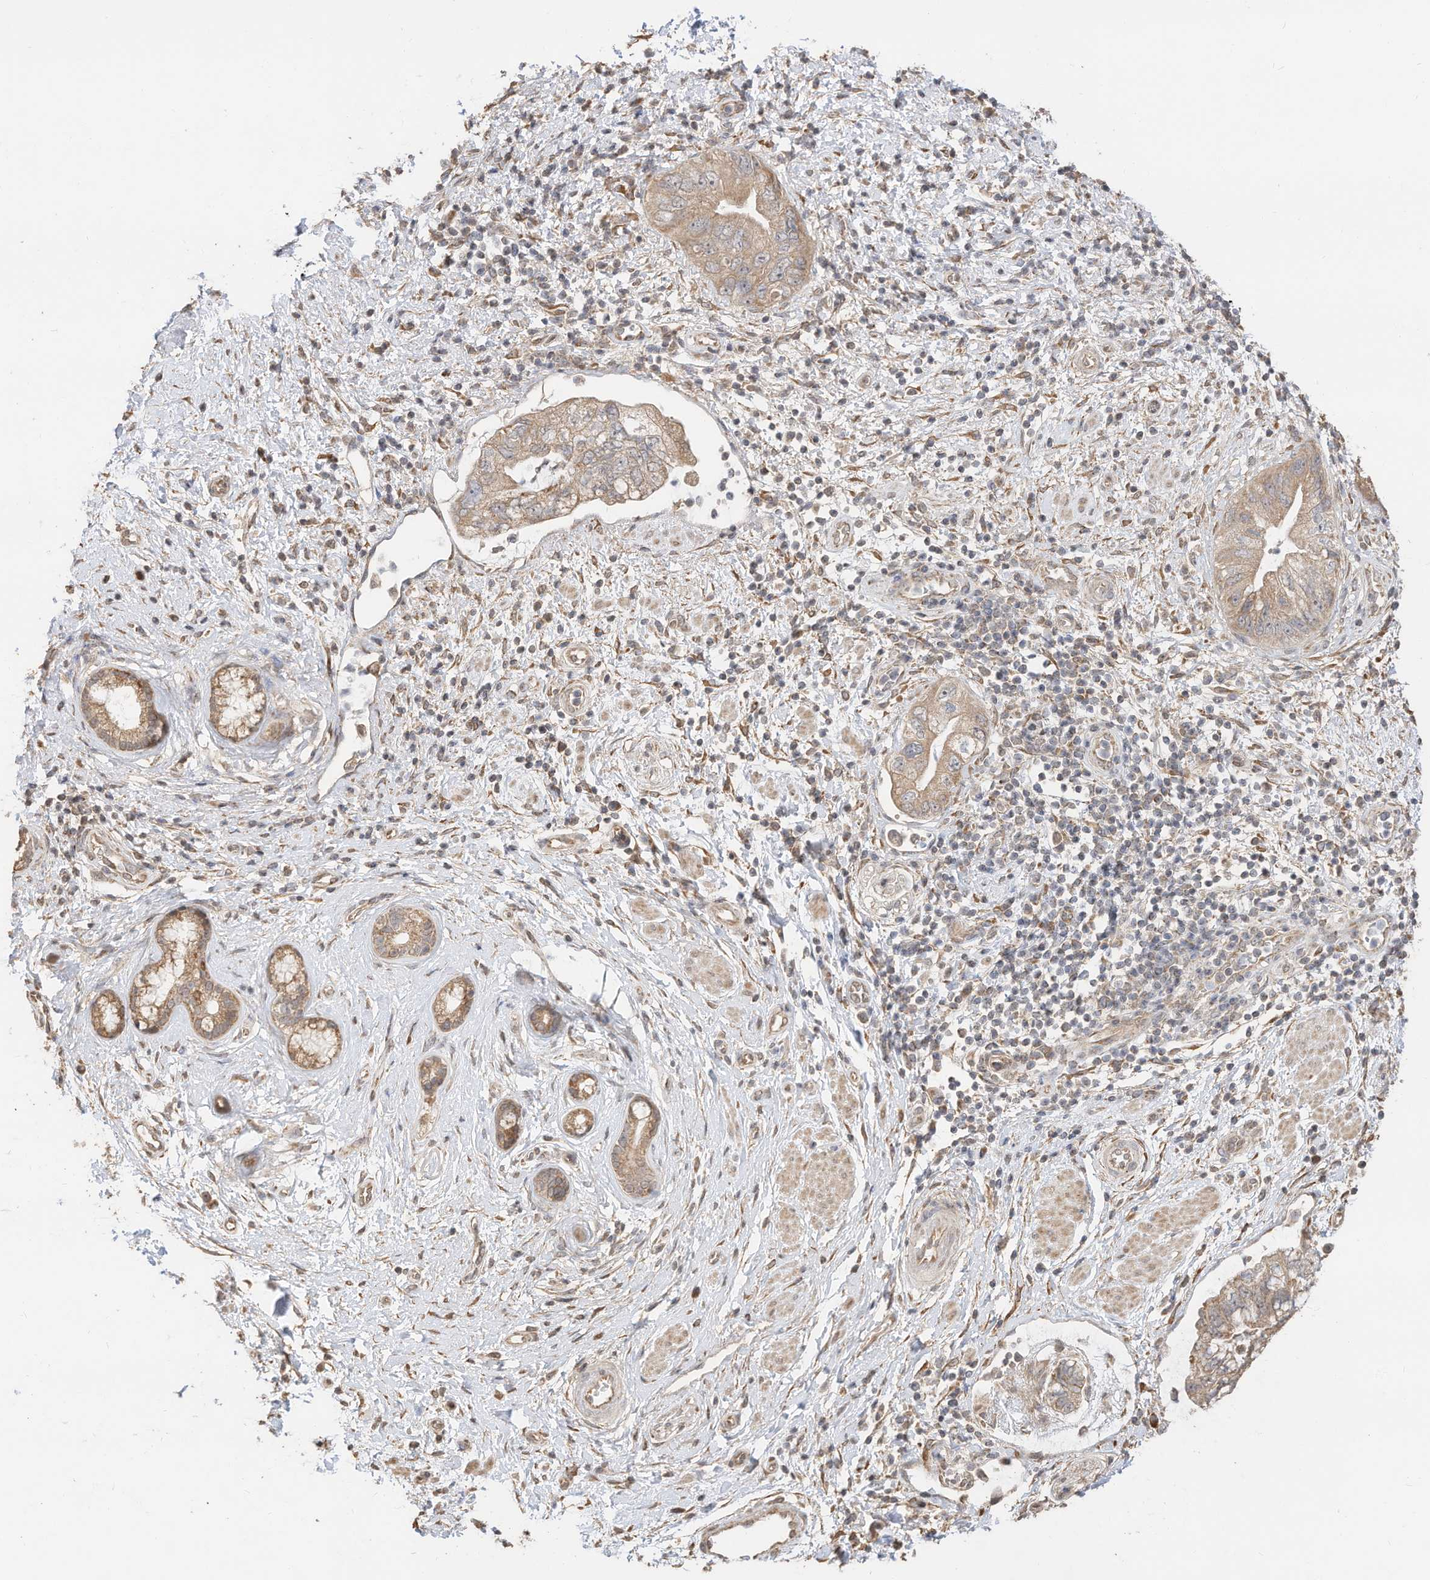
{"staining": {"intensity": "weak", "quantity": ">75%", "location": "cytoplasmic/membranous"}, "tissue": "pancreatic cancer", "cell_type": "Tumor cells", "image_type": "cancer", "snomed": [{"axis": "morphology", "description": "Adenocarcinoma, NOS"}, {"axis": "topography", "description": "Pancreas"}], "caption": "Adenocarcinoma (pancreatic) stained for a protein (brown) demonstrates weak cytoplasmic/membranous positive staining in about >75% of tumor cells.", "gene": "CAGE1", "patient": {"sex": "female", "age": 73}}